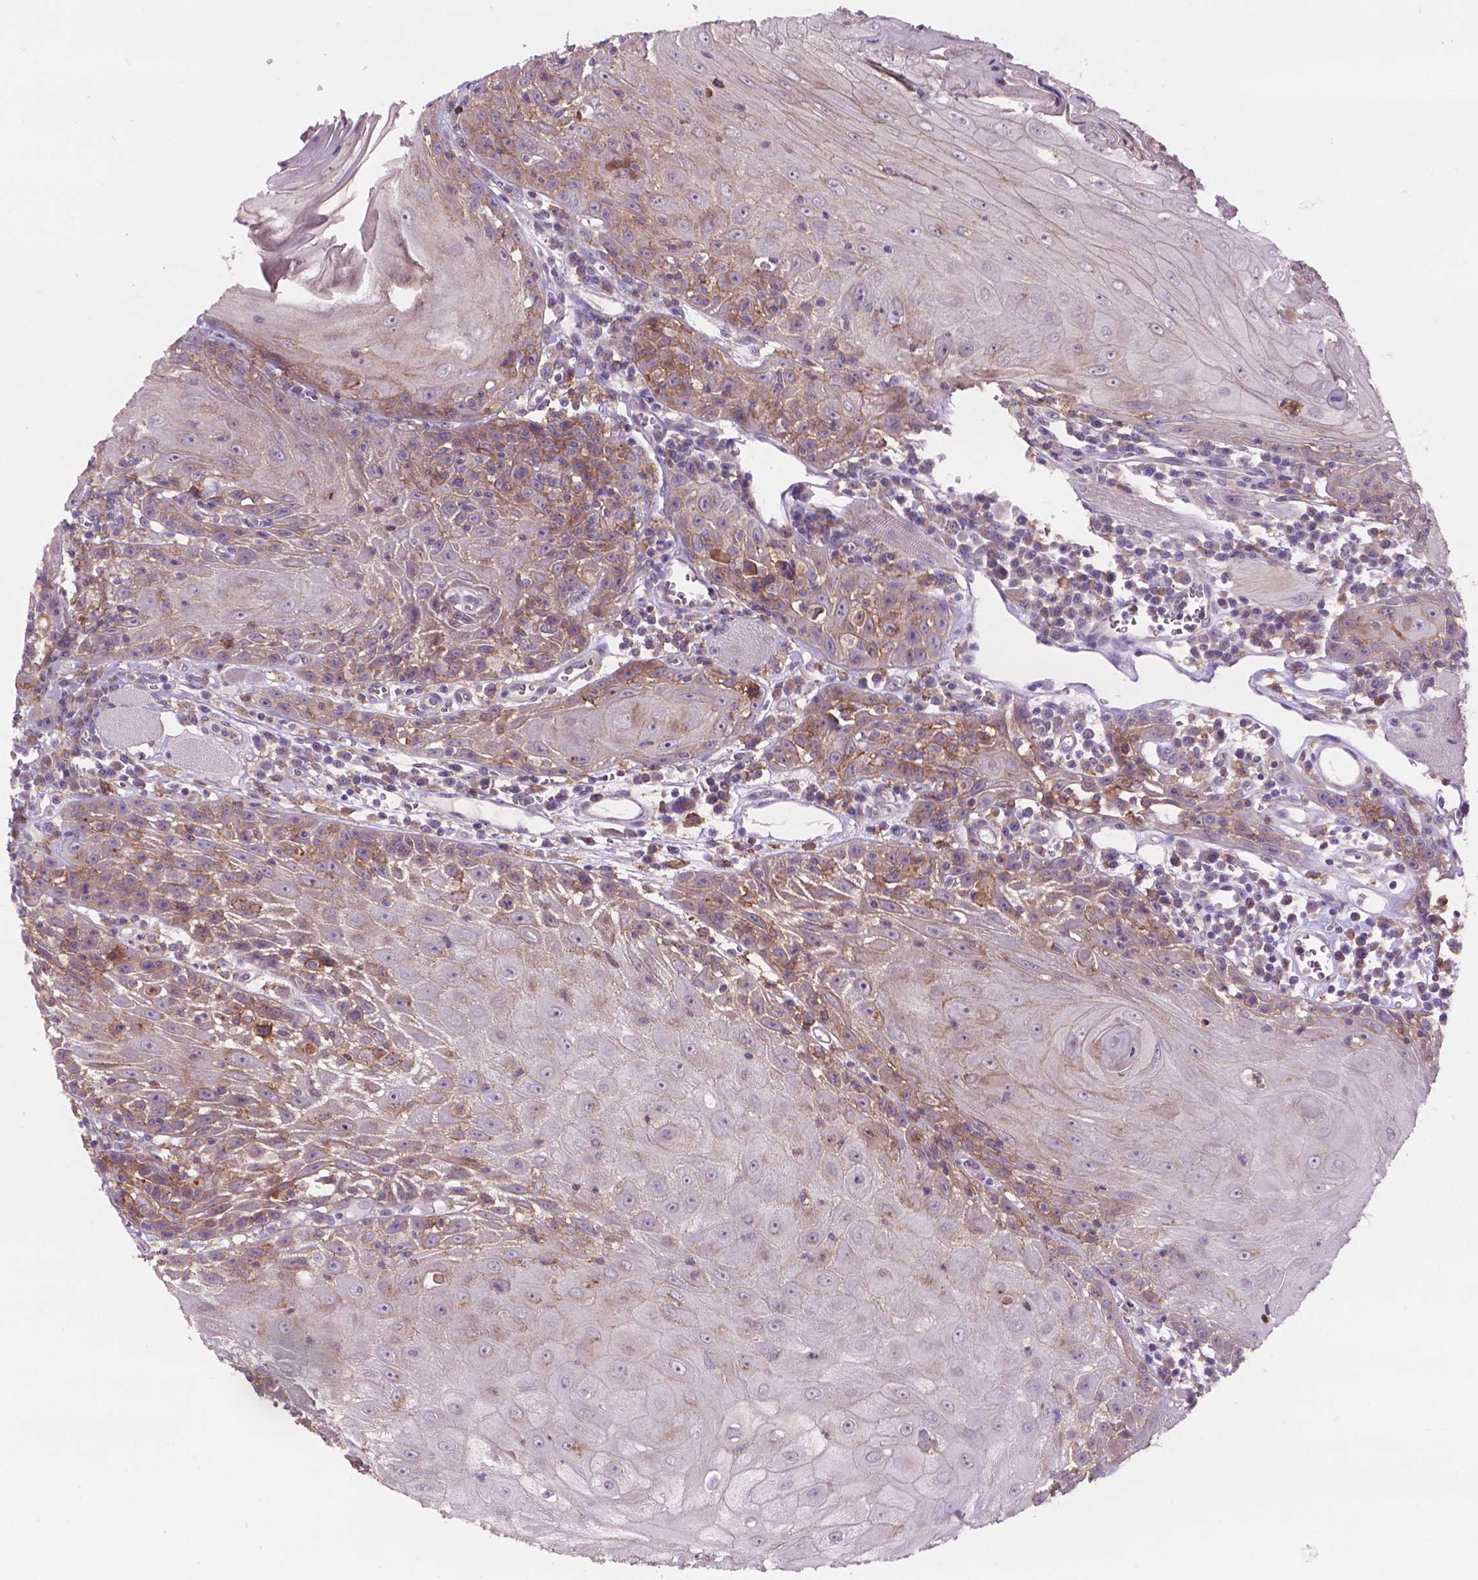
{"staining": {"intensity": "moderate", "quantity": "<25%", "location": "cytoplasmic/membranous"}, "tissue": "head and neck cancer", "cell_type": "Tumor cells", "image_type": "cancer", "snomed": [{"axis": "morphology", "description": "Normal tissue, NOS"}, {"axis": "morphology", "description": "Squamous cell carcinoma, NOS"}, {"axis": "topography", "description": "Oral tissue"}, {"axis": "topography", "description": "Head-Neck"}], "caption": "Tumor cells demonstrate low levels of moderate cytoplasmic/membranous expression in about <25% of cells in human head and neck cancer.", "gene": "PLSCR1", "patient": {"sex": "male", "age": 52}}